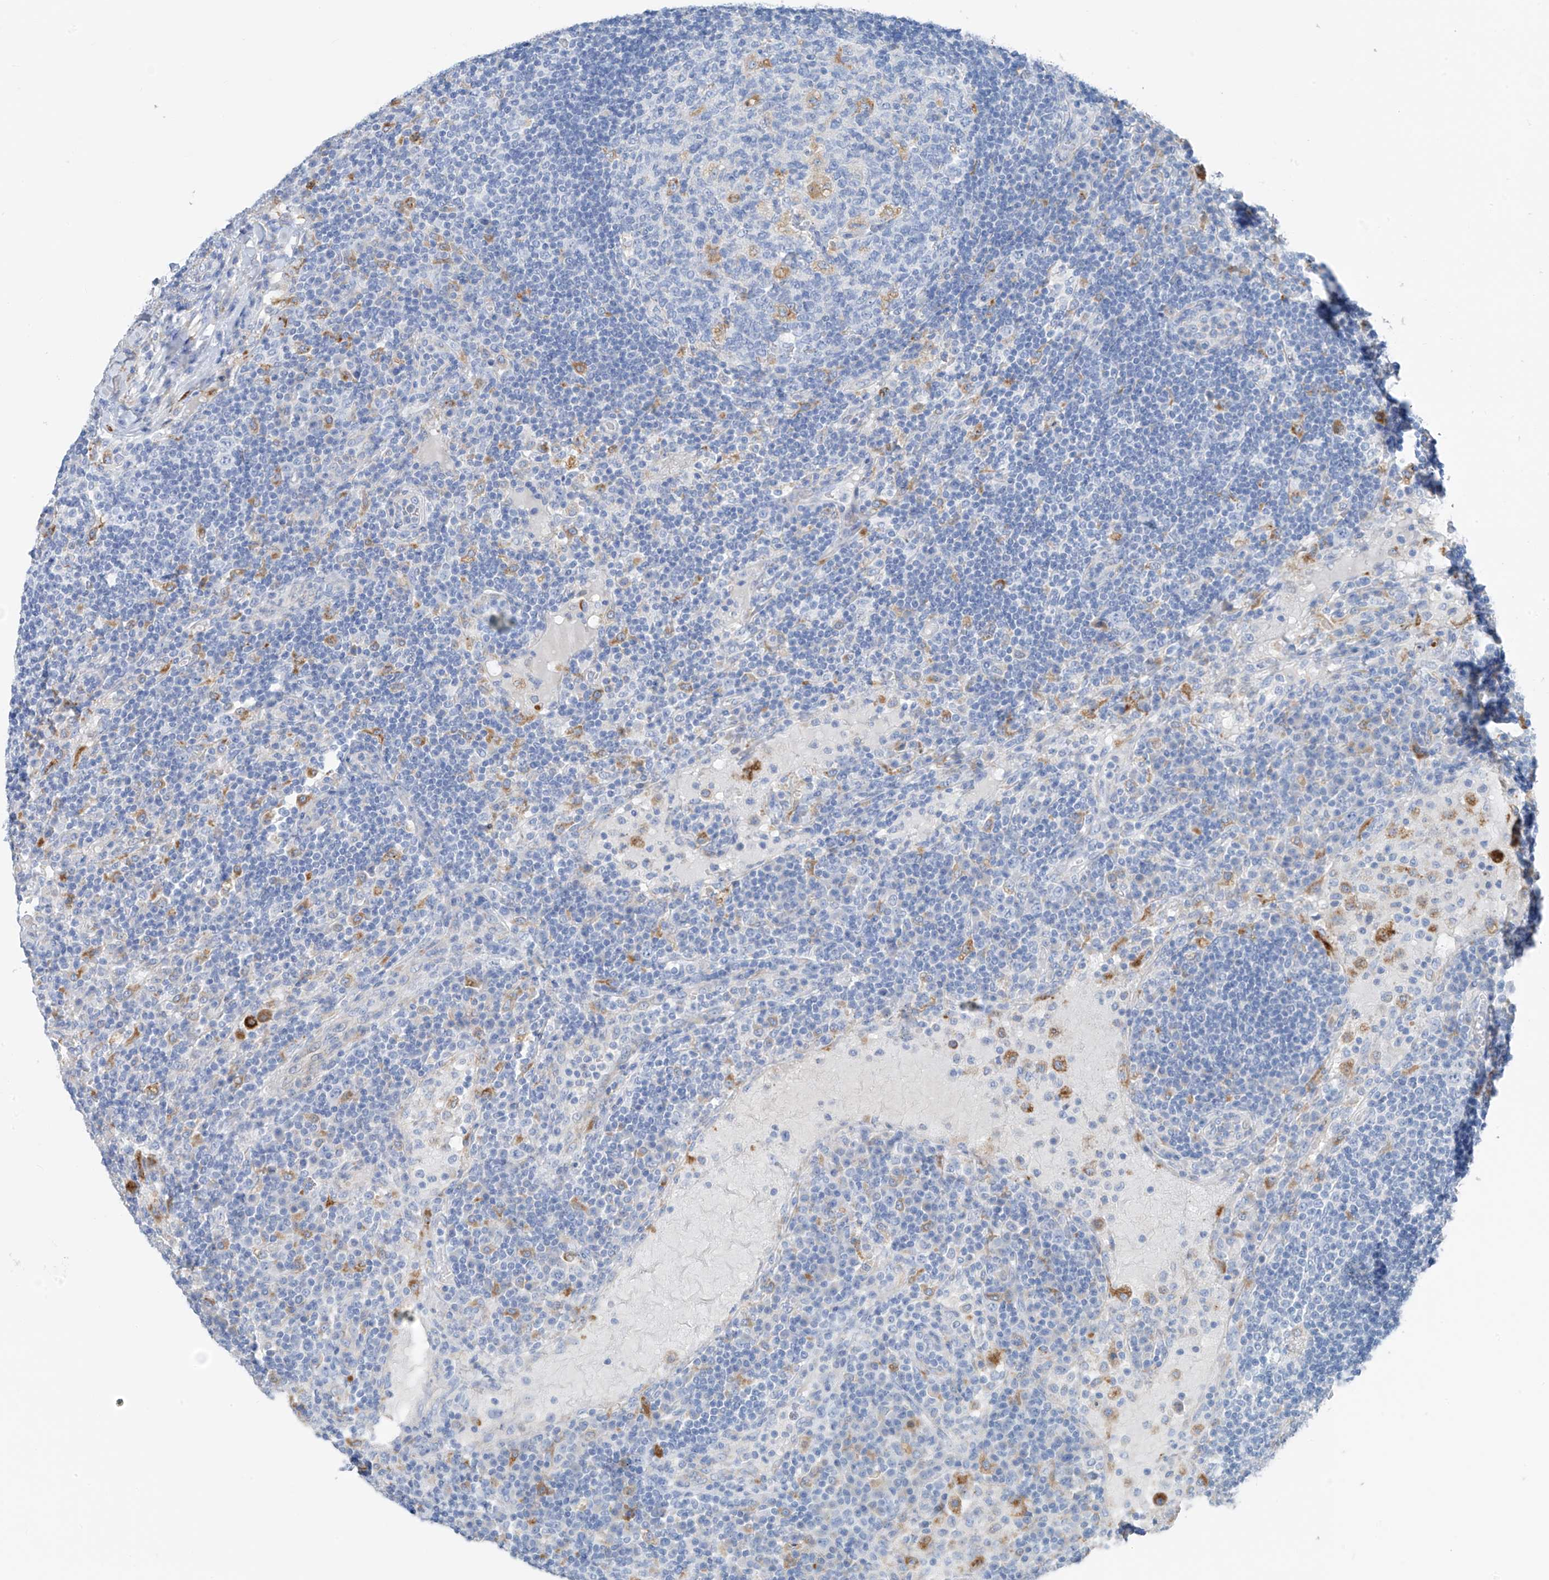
{"staining": {"intensity": "negative", "quantity": "none", "location": "none"}, "tissue": "lymph node", "cell_type": "Germinal center cells", "image_type": "normal", "snomed": [{"axis": "morphology", "description": "Normal tissue, NOS"}, {"axis": "topography", "description": "Lymph node"}], "caption": "Immunohistochemistry (IHC) of unremarkable human lymph node shows no expression in germinal center cells. (Immunohistochemistry, brightfield microscopy, high magnification).", "gene": "GLMP", "patient": {"sex": "female", "age": 53}}